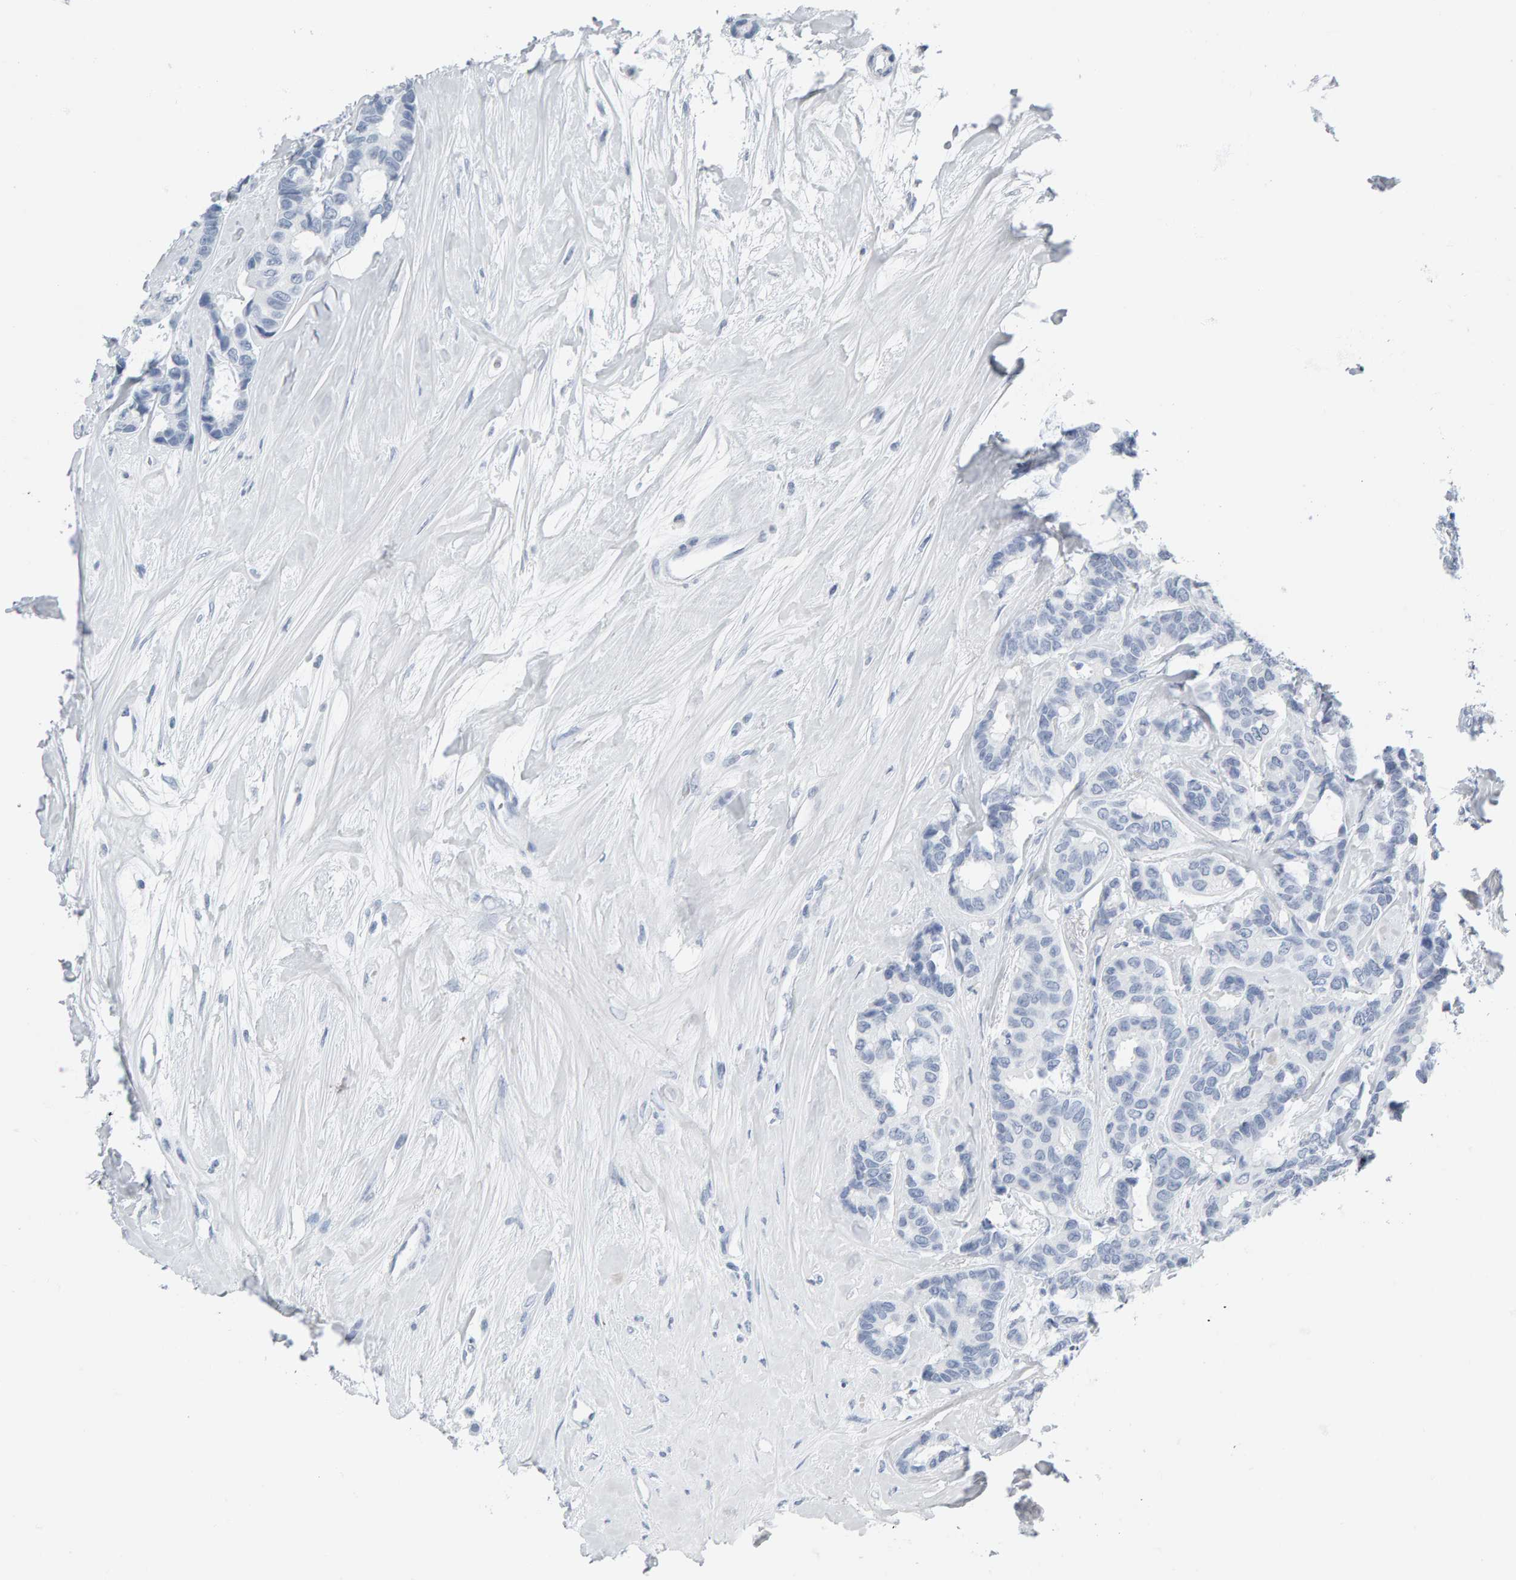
{"staining": {"intensity": "negative", "quantity": "none", "location": "none"}, "tissue": "breast cancer", "cell_type": "Tumor cells", "image_type": "cancer", "snomed": [{"axis": "morphology", "description": "Duct carcinoma"}, {"axis": "topography", "description": "Breast"}], "caption": "Tumor cells show no significant positivity in breast invasive ductal carcinoma.", "gene": "SPACA3", "patient": {"sex": "female", "age": 87}}